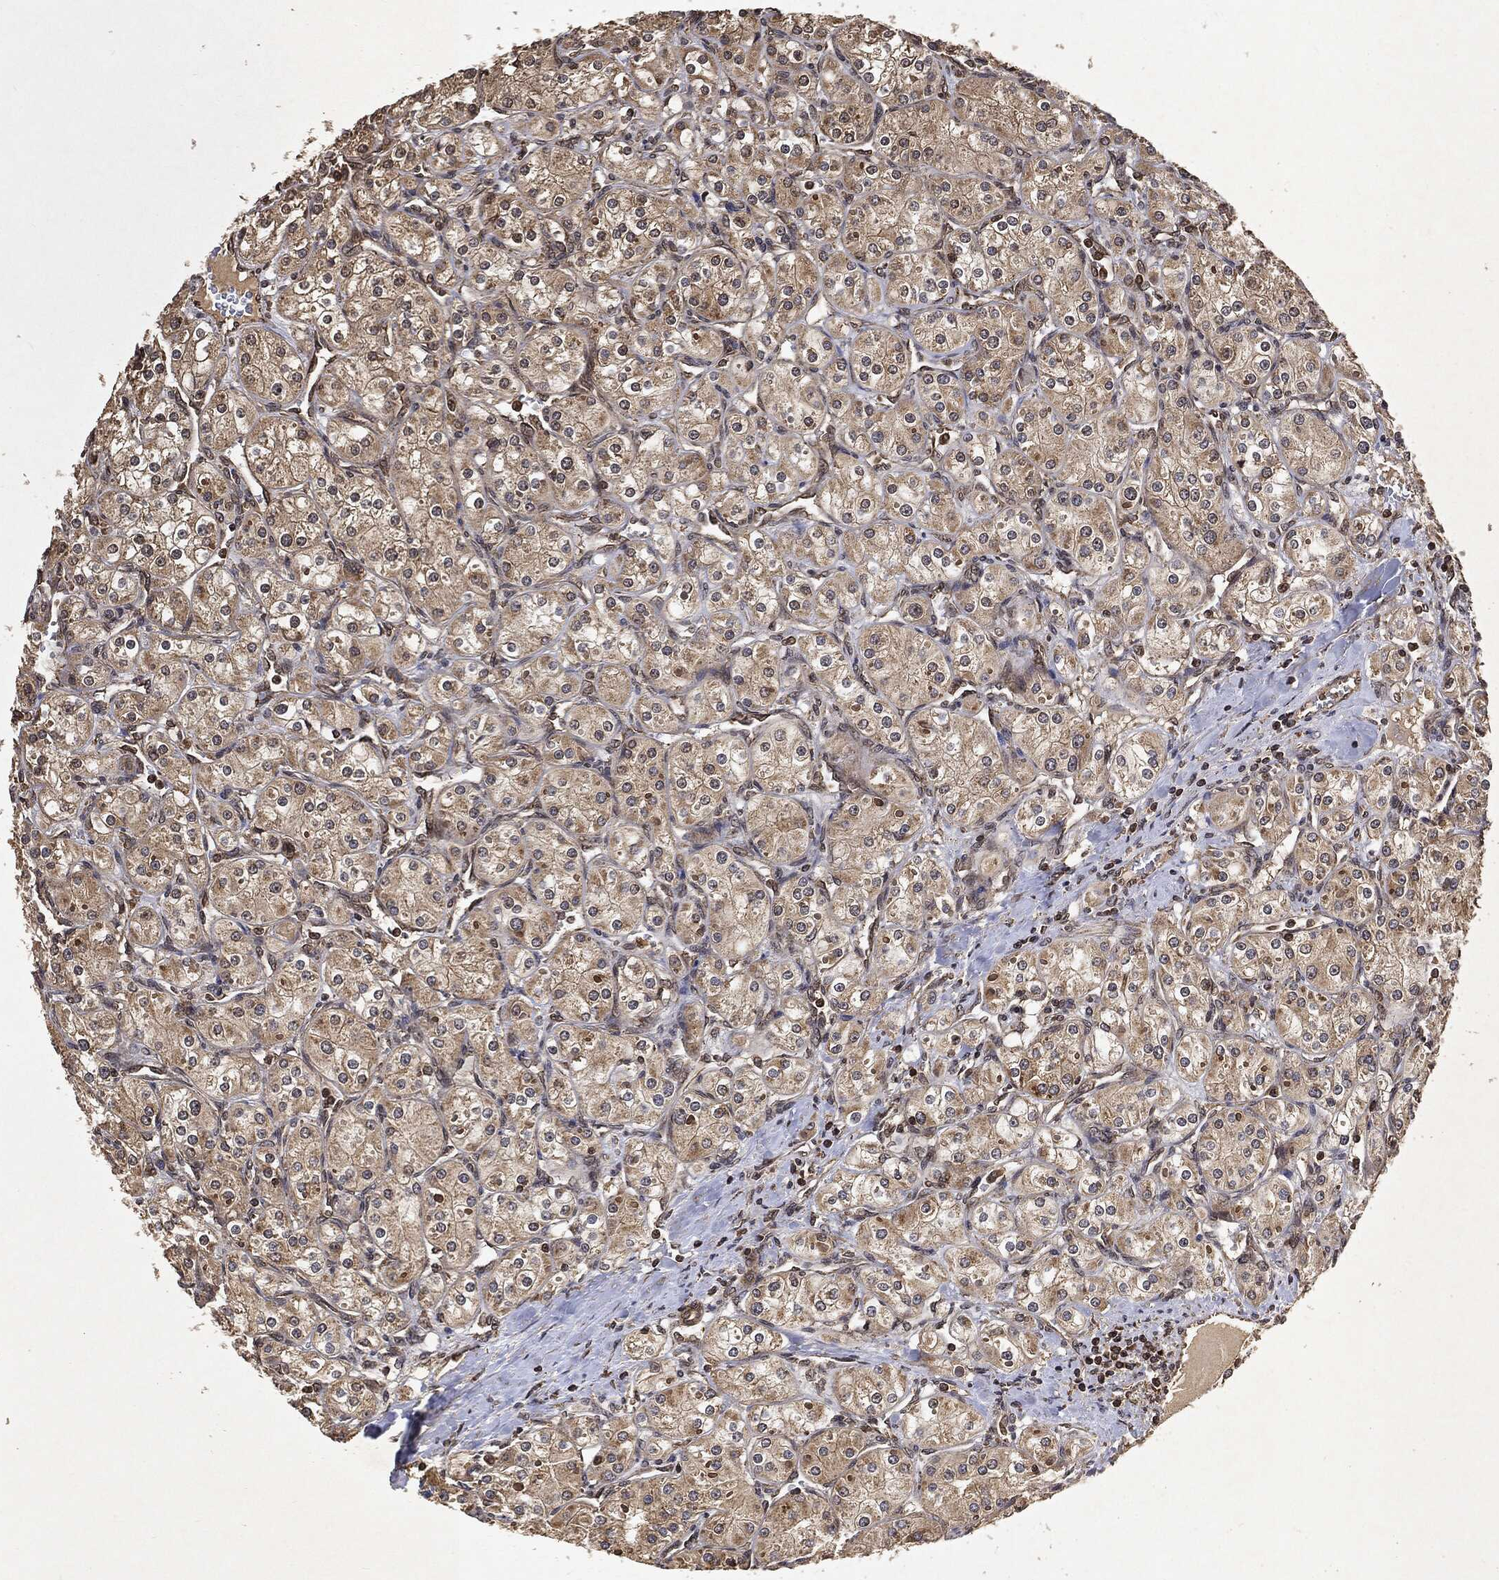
{"staining": {"intensity": "moderate", "quantity": "25%-75%", "location": "cytoplasmic/membranous"}, "tissue": "renal cancer", "cell_type": "Tumor cells", "image_type": "cancer", "snomed": [{"axis": "morphology", "description": "Adenocarcinoma, NOS"}, {"axis": "topography", "description": "Kidney"}], "caption": "IHC histopathology image of human adenocarcinoma (renal) stained for a protein (brown), which exhibits medium levels of moderate cytoplasmic/membranous positivity in approximately 25%-75% of tumor cells.", "gene": "ZNF226", "patient": {"sex": "male", "age": 77}}